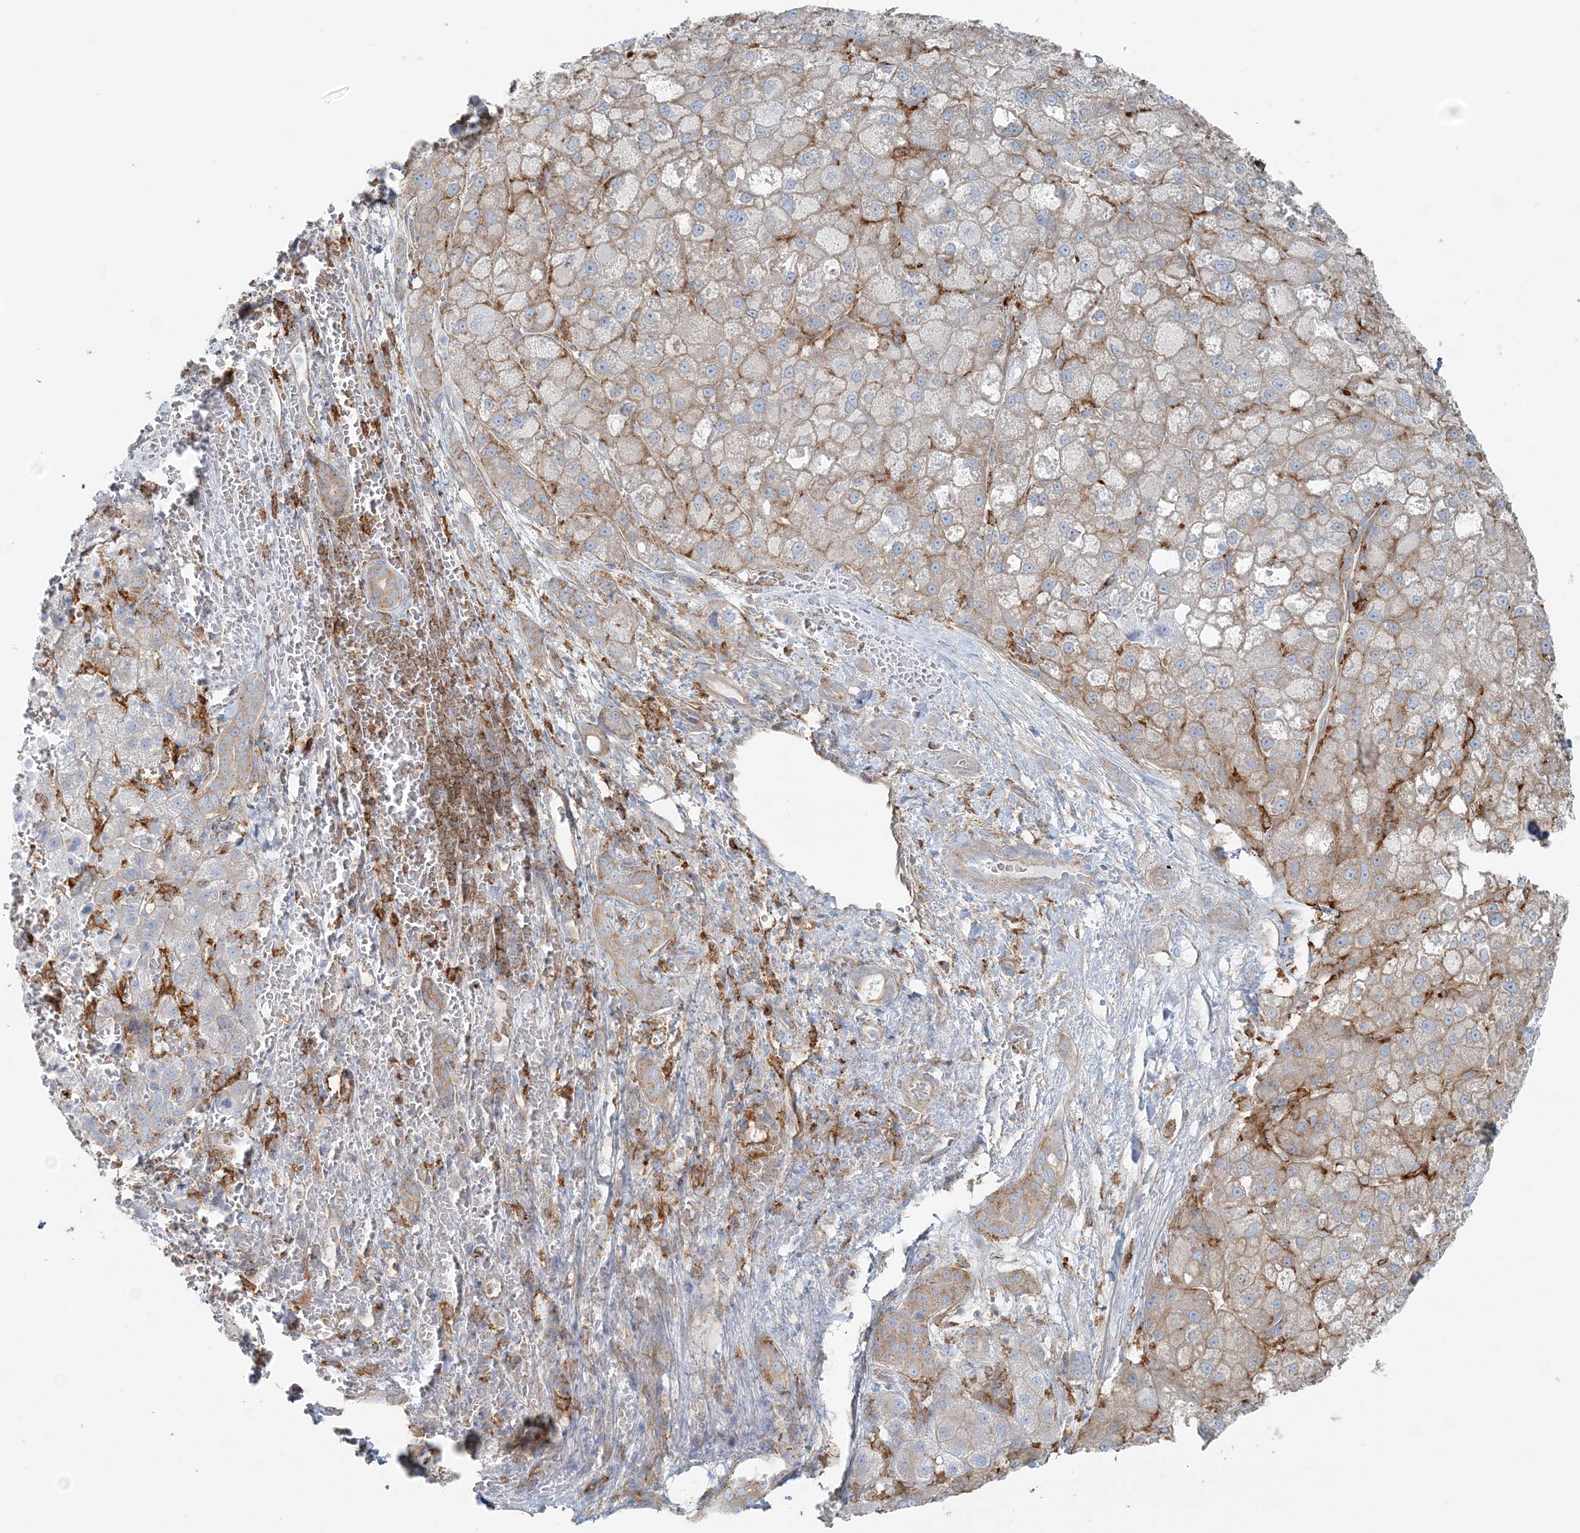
{"staining": {"intensity": "weak", "quantity": "<25%", "location": "cytoplasmic/membranous"}, "tissue": "liver cancer", "cell_type": "Tumor cells", "image_type": "cancer", "snomed": [{"axis": "morphology", "description": "Carcinoma, Hepatocellular, NOS"}, {"axis": "topography", "description": "Liver"}], "caption": "A high-resolution micrograph shows immunohistochemistry staining of liver cancer, which shows no significant positivity in tumor cells.", "gene": "SNX2", "patient": {"sex": "male", "age": 57}}